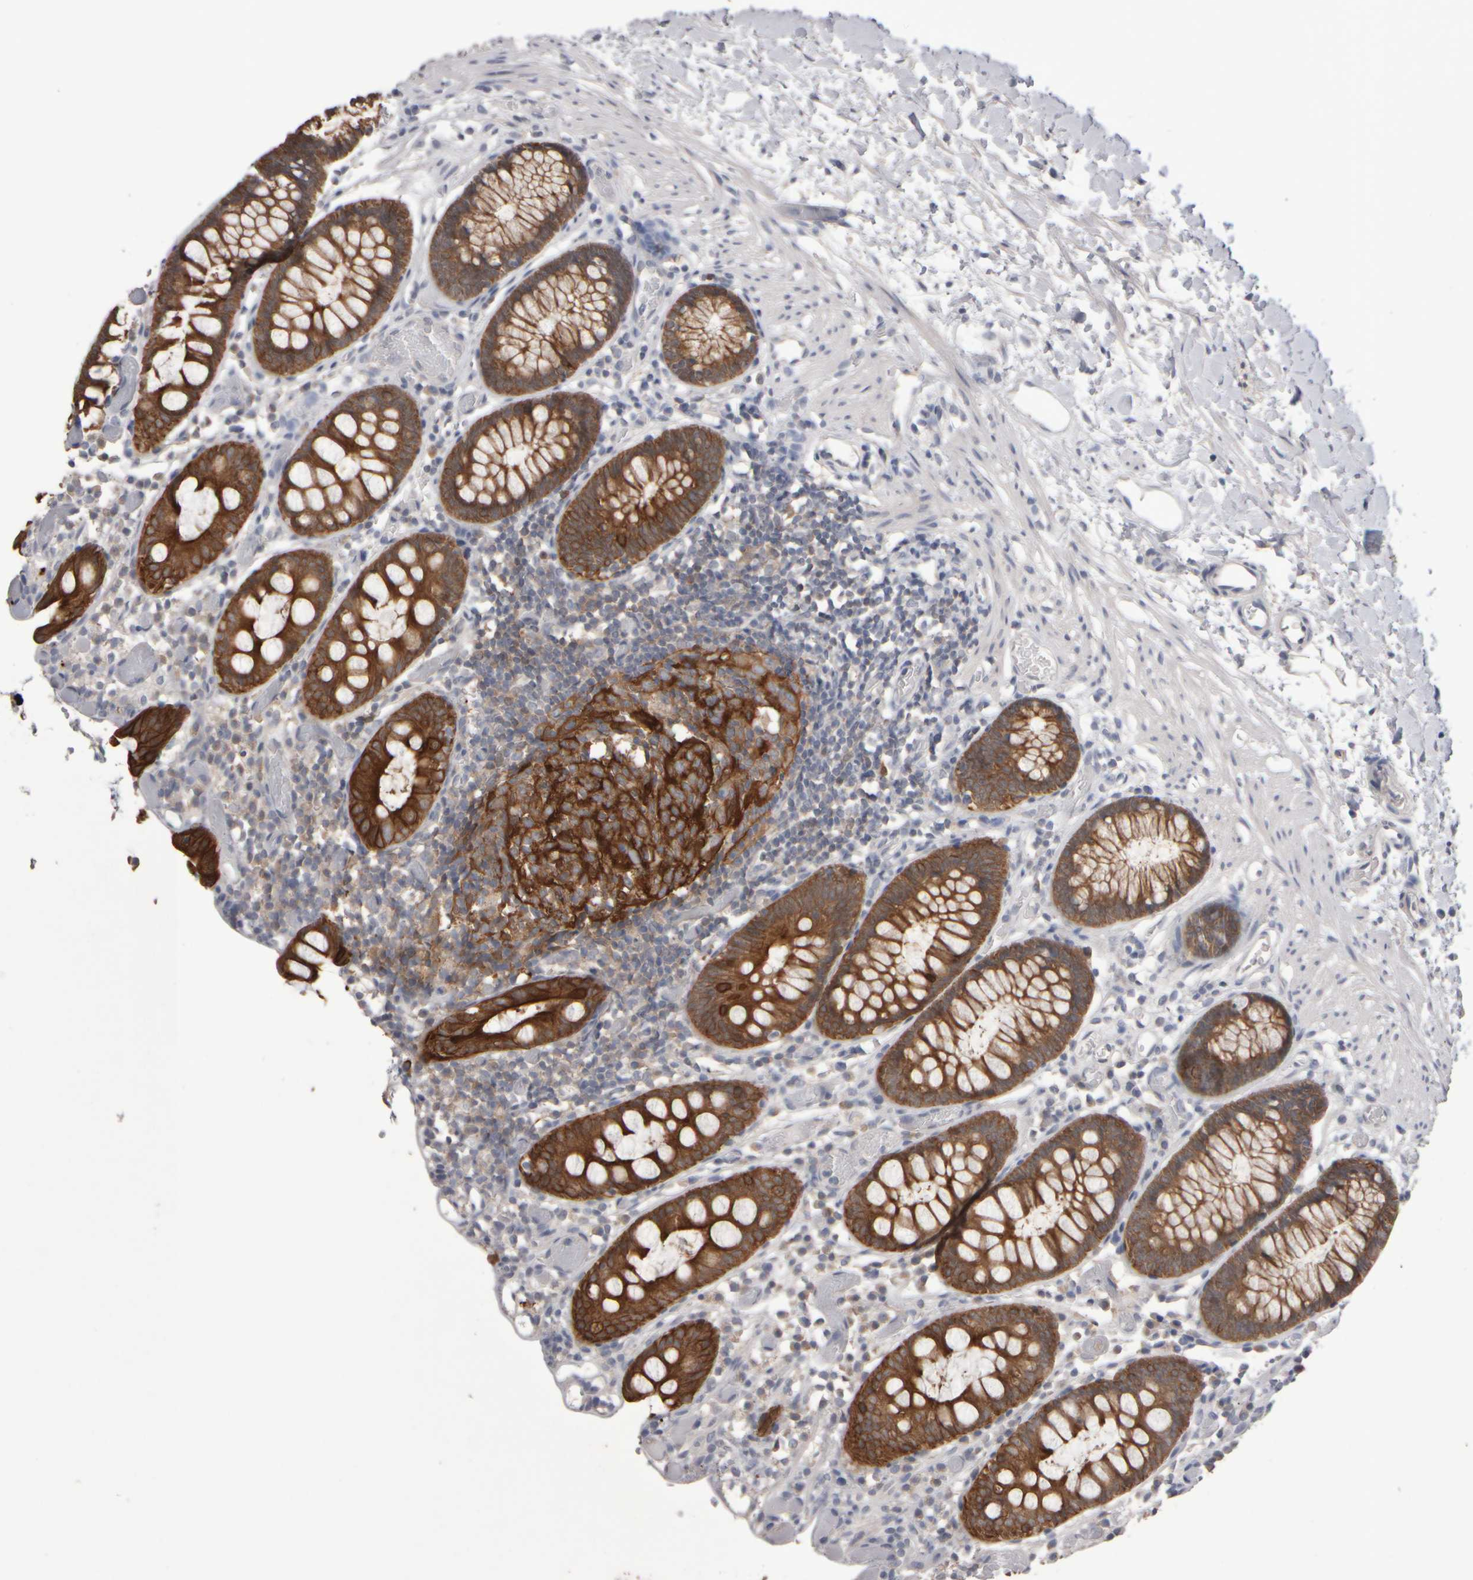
{"staining": {"intensity": "weak", "quantity": ">75%", "location": "cytoplasmic/membranous"}, "tissue": "colon", "cell_type": "Endothelial cells", "image_type": "normal", "snomed": [{"axis": "morphology", "description": "Normal tissue, NOS"}, {"axis": "topography", "description": "Colon"}], "caption": "Brown immunohistochemical staining in normal human colon demonstrates weak cytoplasmic/membranous staining in approximately >75% of endothelial cells.", "gene": "EPHX2", "patient": {"sex": "male", "age": 14}}